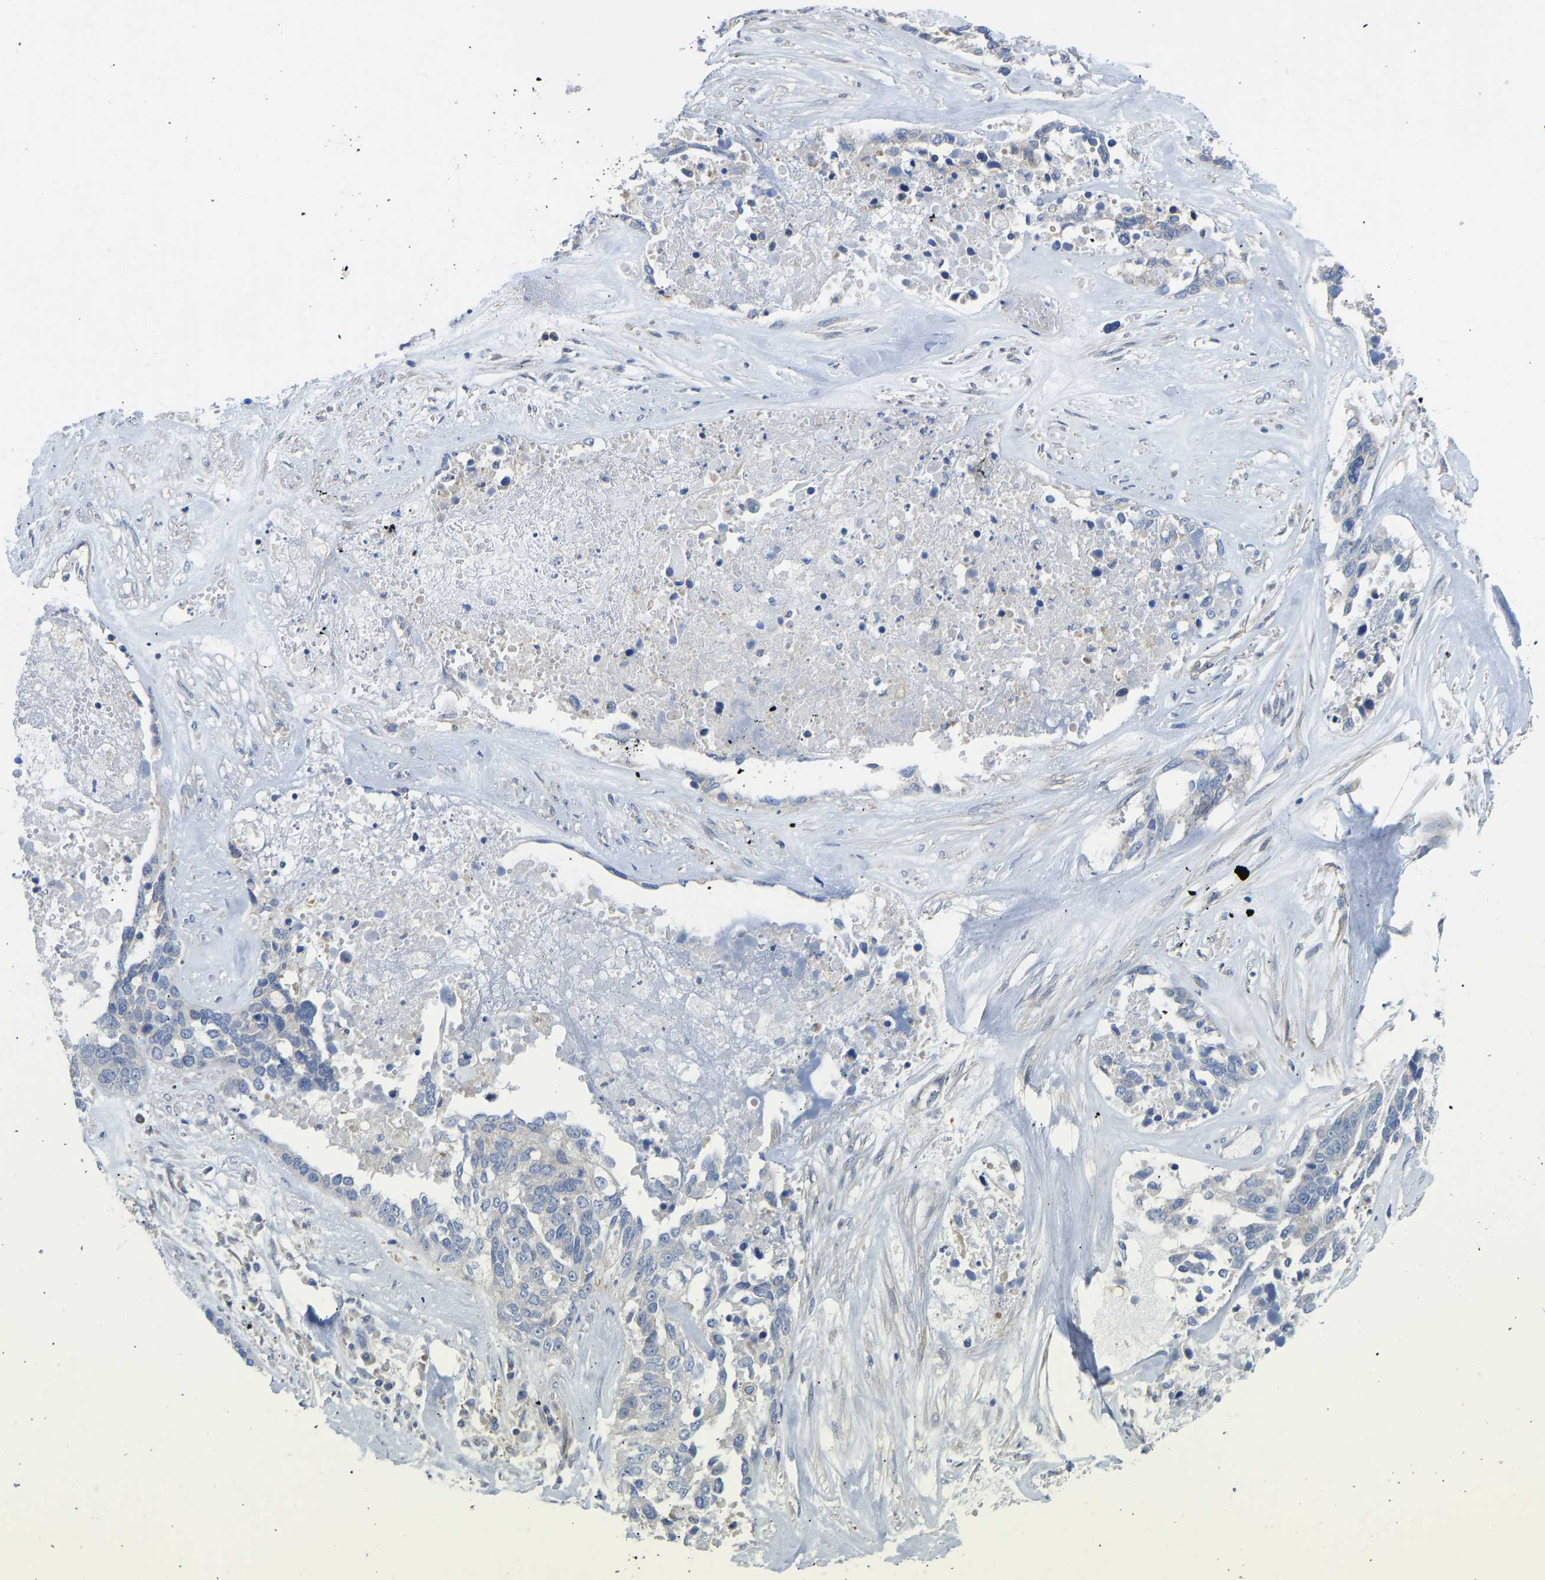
{"staining": {"intensity": "negative", "quantity": "none", "location": "none"}, "tissue": "ovarian cancer", "cell_type": "Tumor cells", "image_type": "cancer", "snomed": [{"axis": "morphology", "description": "Cystadenocarcinoma, serous, NOS"}, {"axis": "topography", "description": "Ovary"}], "caption": "A micrograph of human serous cystadenocarcinoma (ovarian) is negative for staining in tumor cells.", "gene": "PPP3CA", "patient": {"sex": "female", "age": 44}}